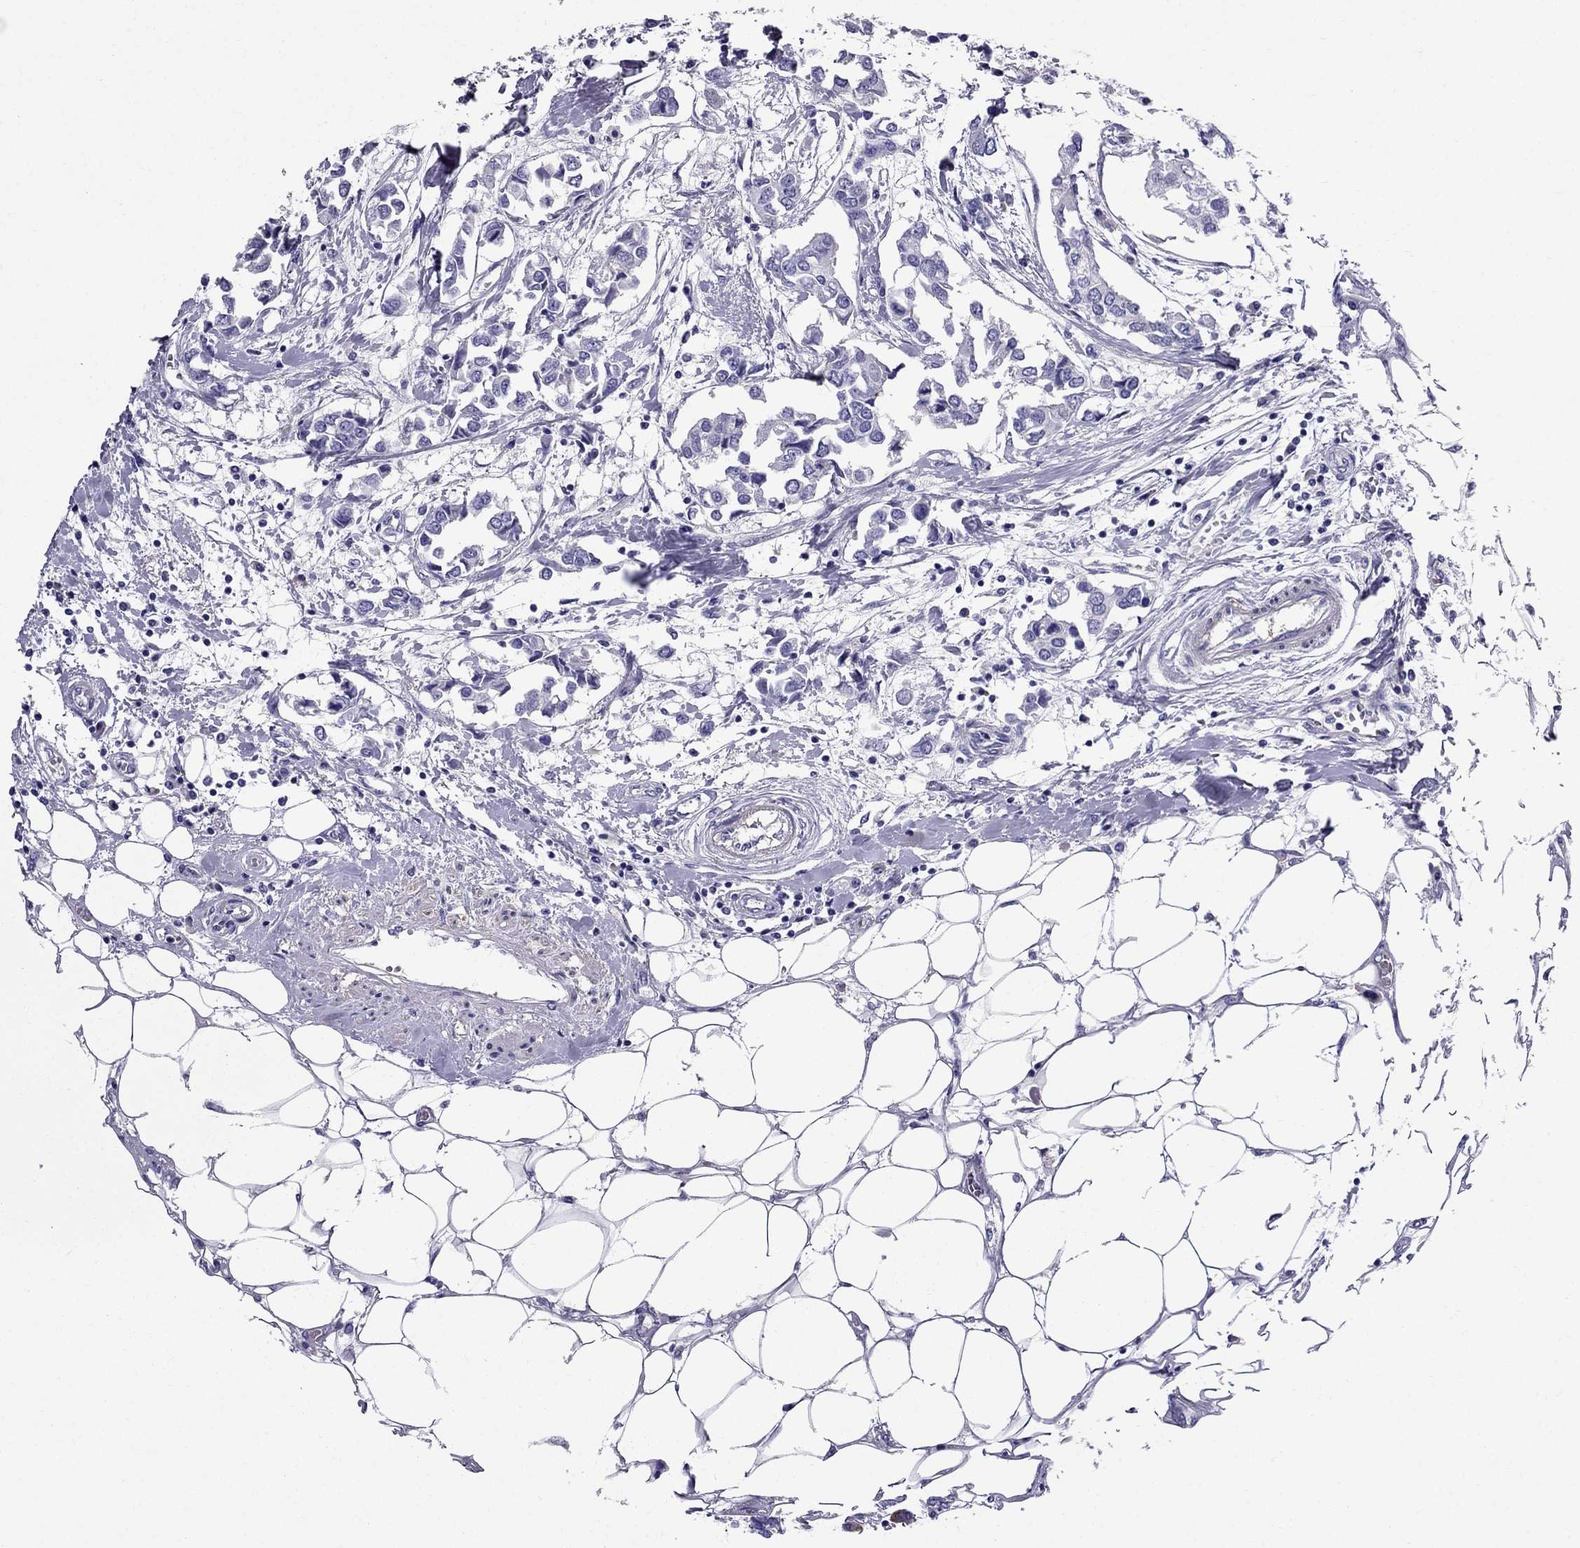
{"staining": {"intensity": "negative", "quantity": "none", "location": "none"}, "tissue": "breast cancer", "cell_type": "Tumor cells", "image_type": "cancer", "snomed": [{"axis": "morphology", "description": "Duct carcinoma"}, {"axis": "topography", "description": "Breast"}], "caption": "Tumor cells show no significant protein positivity in invasive ductal carcinoma (breast).", "gene": "GPR50", "patient": {"sex": "female", "age": 83}}